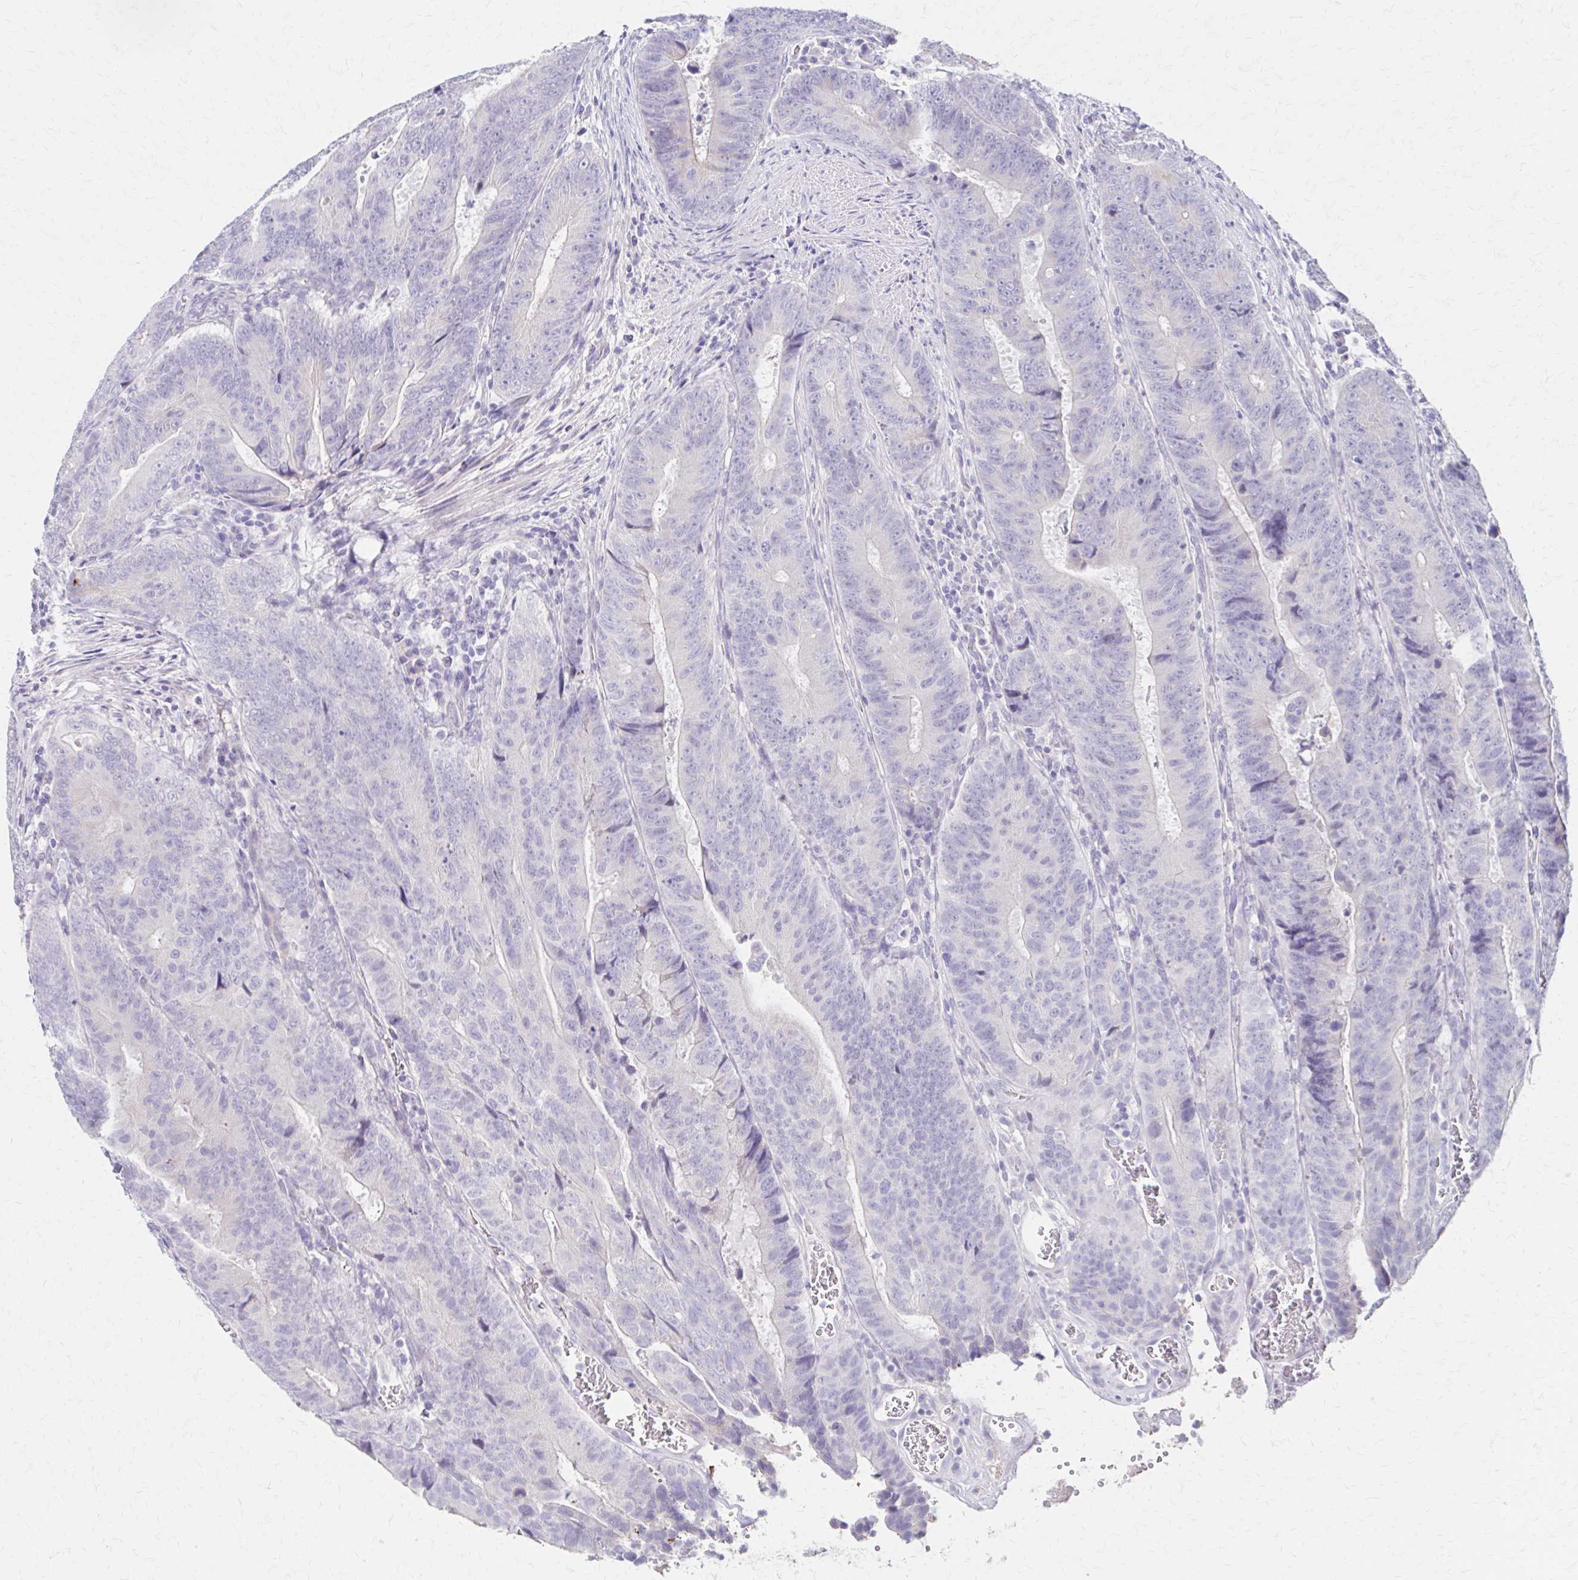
{"staining": {"intensity": "negative", "quantity": "none", "location": "none"}, "tissue": "colorectal cancer", "cell_type": "Tumor cells", "image_type": "cancer", "snomed": [{"axis": "morphology", "description": "Adenocarcinoma, NOS"}, {"axis": "topography", "description": "Colon"}], "caption": "Colorectal cancer (adenocarcinoma) was stained to show a protein in brown. There is no significant positivity in tumor cells. (DAB immunohistochemistry (IHC), high magnification).", "gene": "AZGP1", "patient": {"sex": "female", "age": 48}}